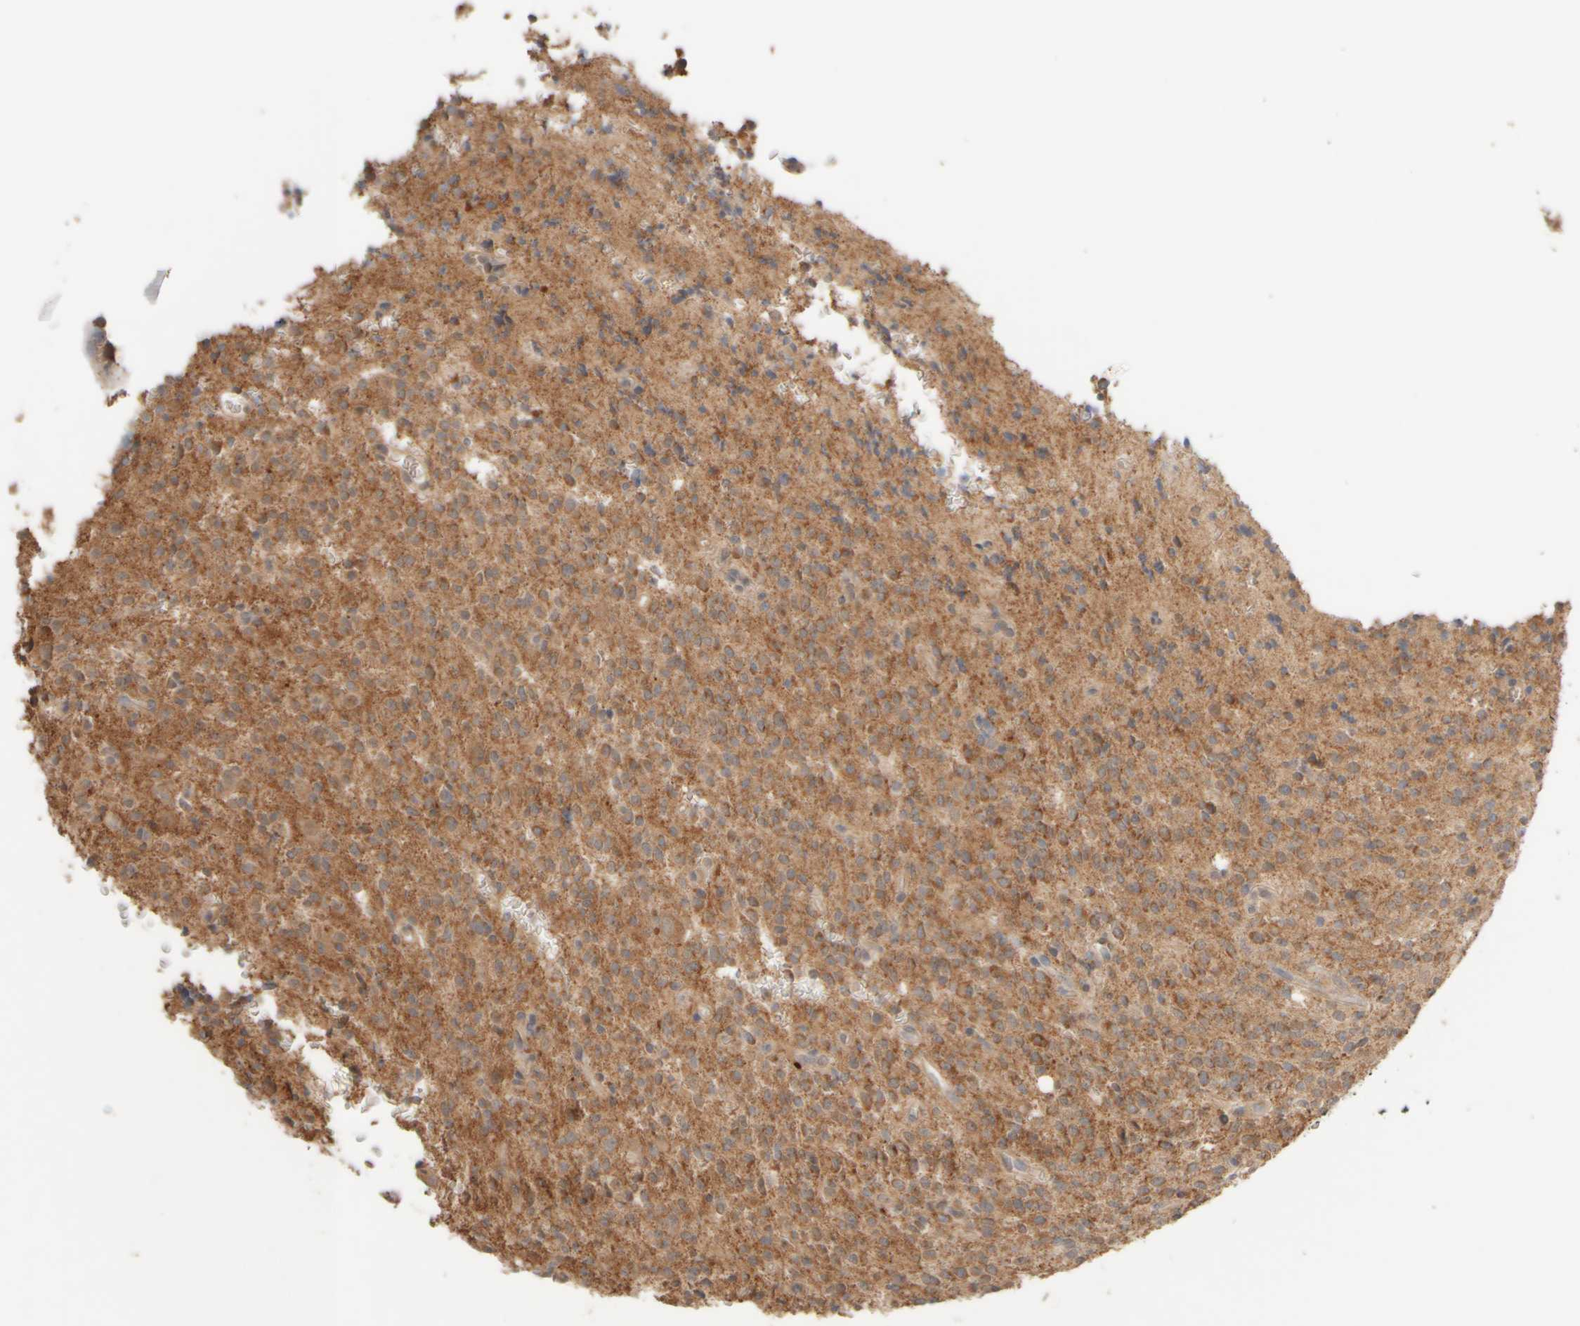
{"staining": {"intensity": "moderate", "quantity": ">75%", "location": "cytoplasmic/membranous"}, "tissue": "glioma", "cell_type": "Tumor cells", "image_type": "cancer", "snomed": [{"axis": "morphology", "description": "Glioma, malignant, High grade"}, {"axis": "topography", "description": "Brain"}], "caption": "A high-resolution micrograph shows immunohistochemistry staining of glioma, which shows moderate cytoplasmic/membranous expression in approximately >75% of tumor cells.", "gene": "EIF2B3", "patient": {"sex": "male", "age": 34}}